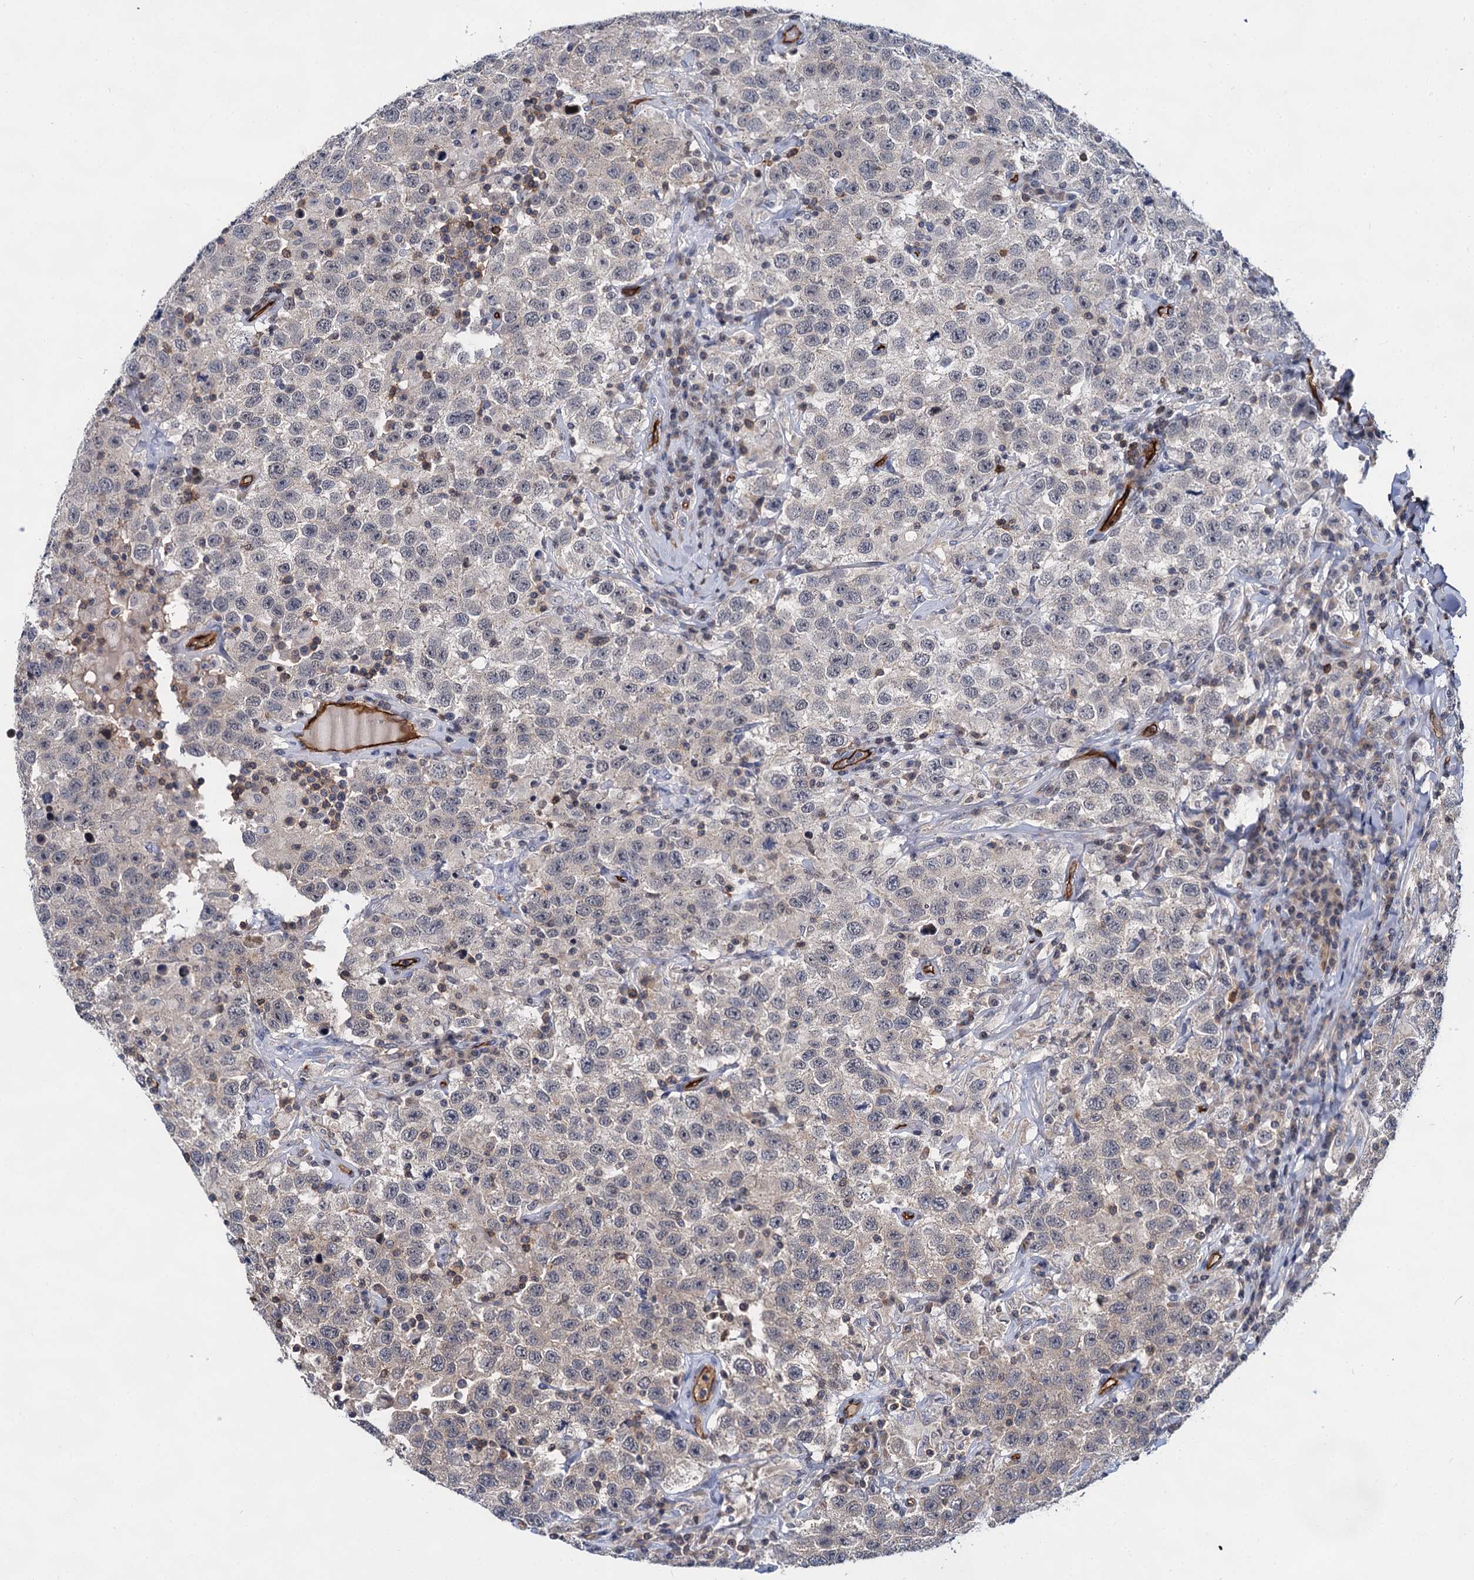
{"staining": {"intensity": "negative", "quantity": "none", "location": "none"}, "tissue": "testis cancer", "cell_type": "Tumor cells", "image_type": "cancer", "snomed": [{"axis": "morphology", "description": "Seminoma, NOS"}, {"axis": "topography", "description": "Testis"}], "caption": "This is an immunohistochemistry (IHC) photomicrograph of testis cancer (seminoma). There is no staining in tumor cells.", "gene": "ABLIM1", "patient": {"sex": "male", "age": 41}}